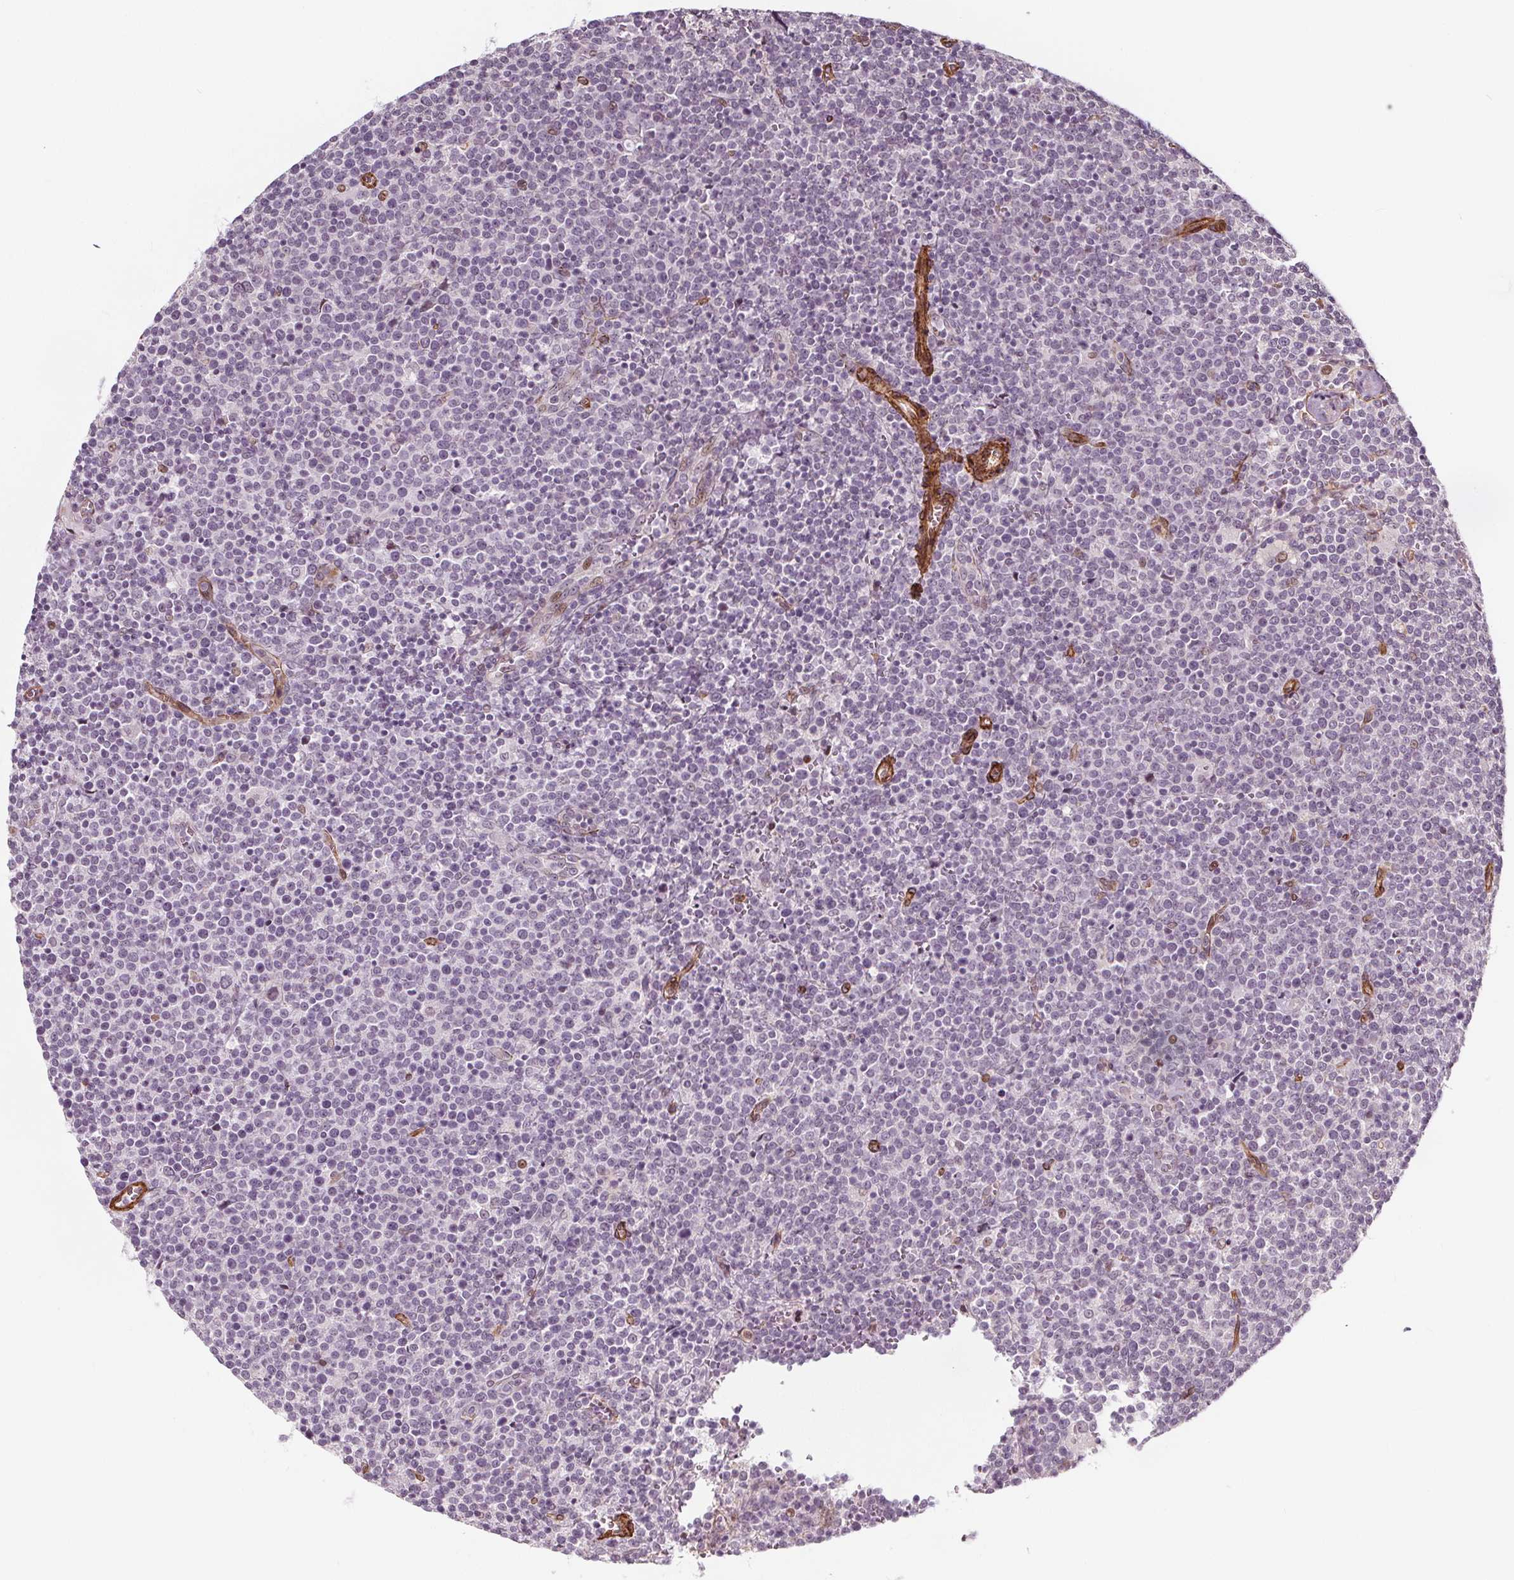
{"staining": {"intensity": "negative", "quantity": "none", "location": "none"}, "tissue": "lymphoma", "cell_type": "Tumor cells", "image_type": "cancer", "snomed": [{"axis": "morphology", "description": "Malignant lymphoma, non-Hodgkin's type, High grade"}, {"axis": "topography", "description": "Lymph node"}], "caption": "A high-resolution histopathology image shows immunohistochemistry staining of lymphoma, which shows no significant staining in tumor cells.", "gene": "HAS1", "patient": {"sex": "male", "age": 61}}